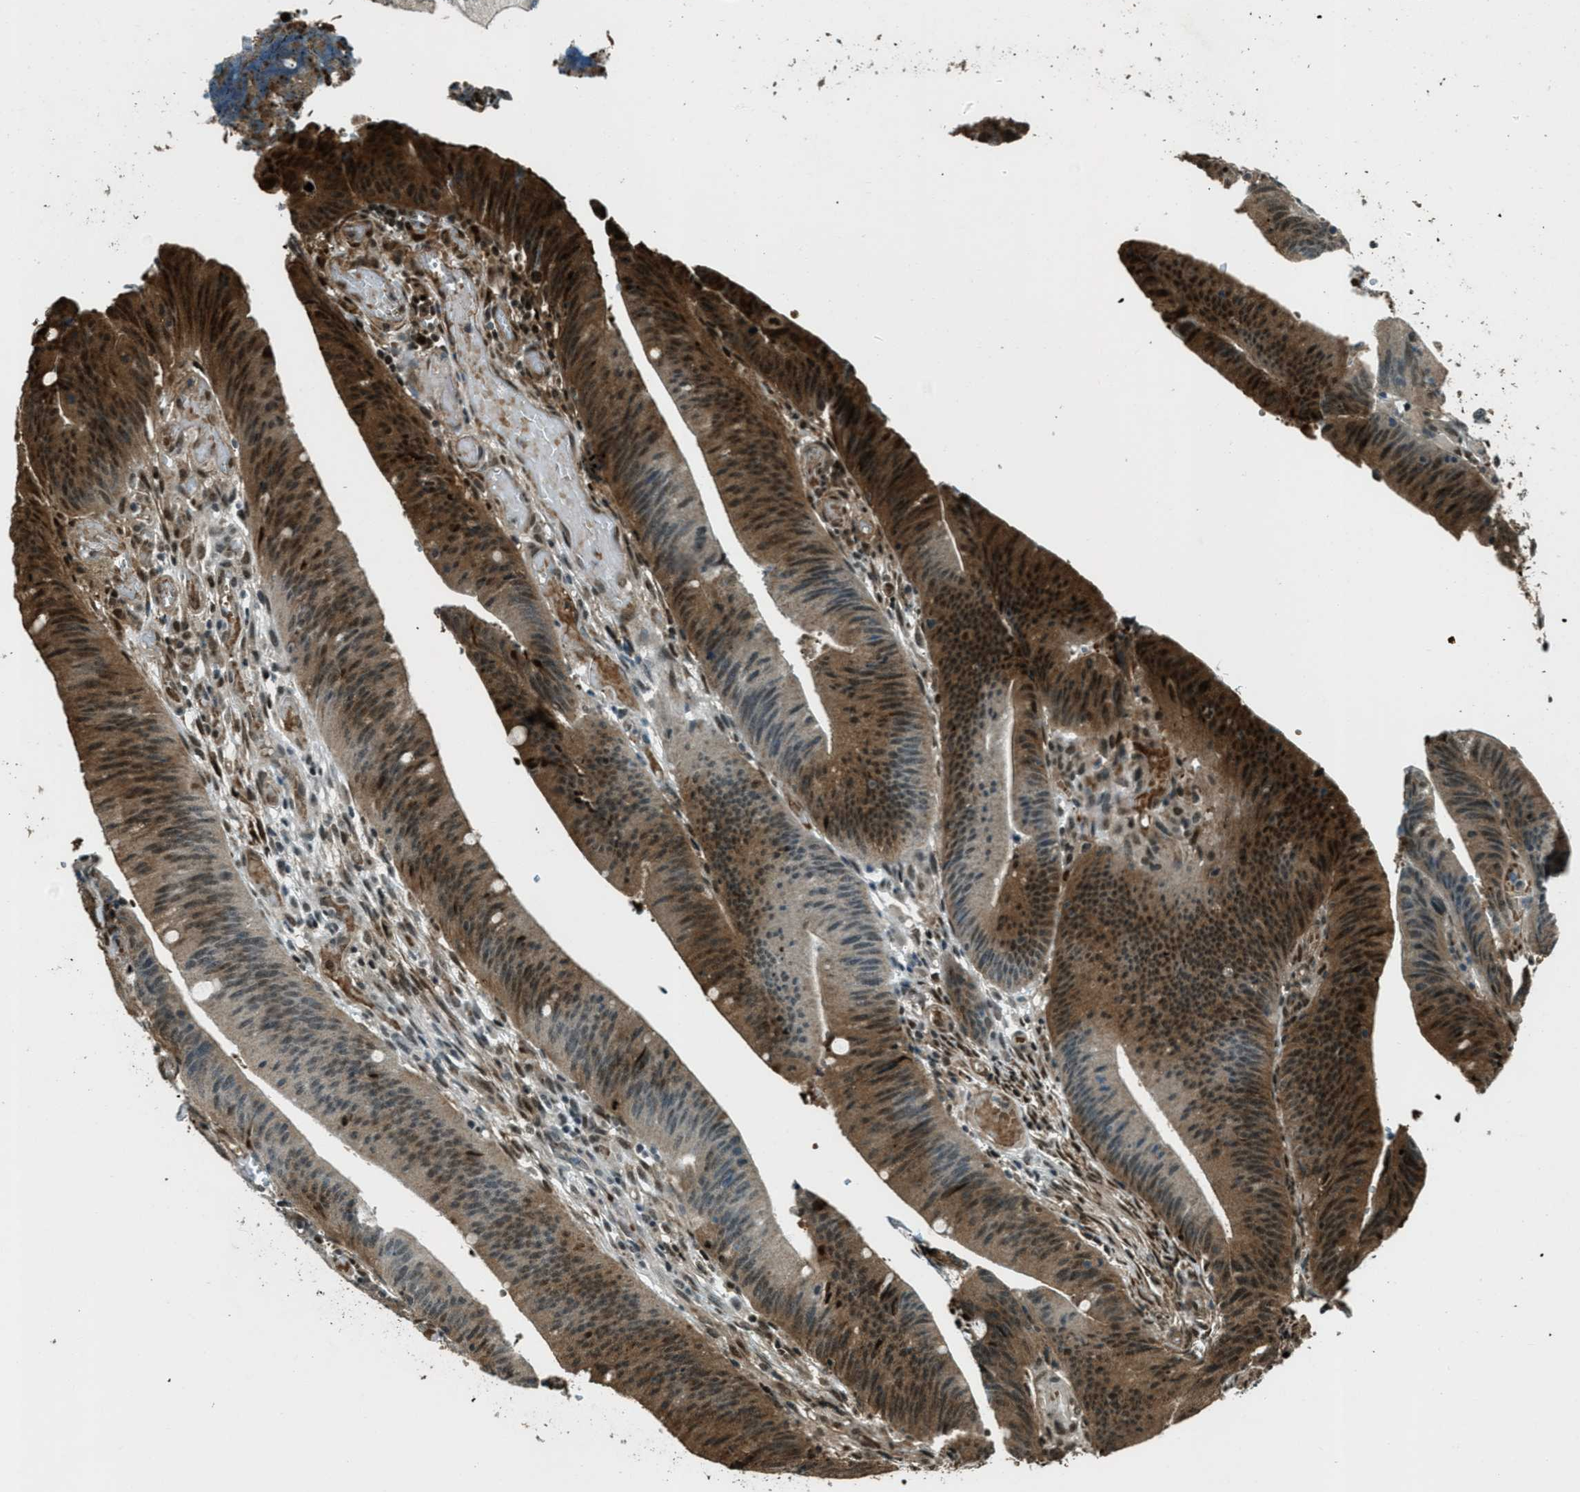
{"staining": {"intensity": "moderate", "quantity": "25%-75%", "location": "cytoplasmic/membranous,nuclear"}, "tissue": "colorectal cancer", "cell_type": "Tumor cells", "image_type": "cancer", "snomed": [{"axis": "morphology", "description": "Normal tissue, NOS"}, {"axis": "morphology", "description": "Adenocarcinoma, NOS"}, {"axis": "topography", "description": "Rectum"}], "caption": "High-power microscopy captured an immunohistochemistry photomicrograph of colorectal cancer, revealing moderate cytoplasmic/membranous and nuclear positivity in about 25%-75% of tumor cells.", "gene": "TARDBP", "patient": {"sex": "female", "age": 66}}